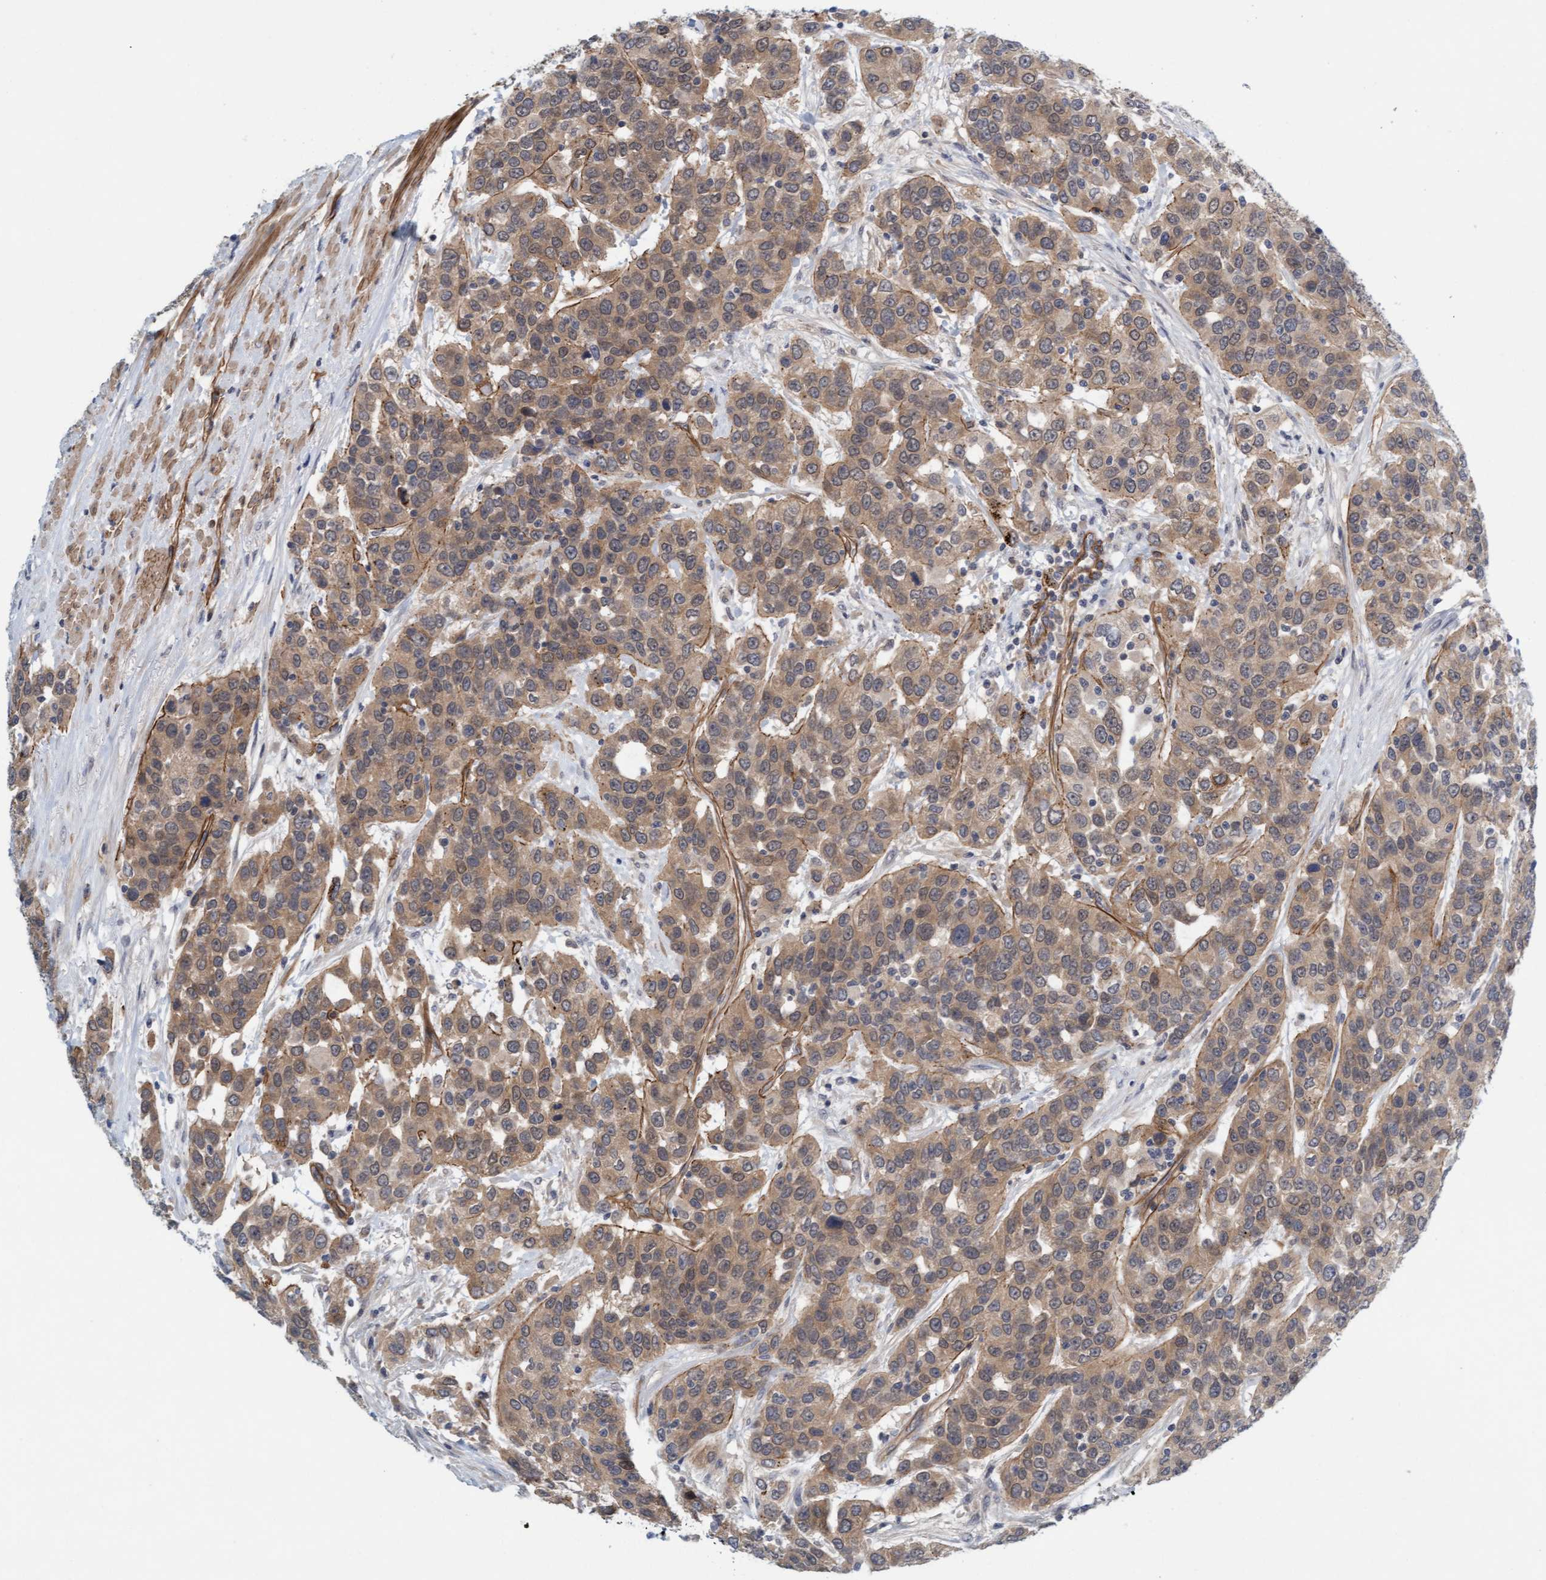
{"staining": {"intensity": "weak", "quantity": ">75%", "location": "cytoplasmic/membranous"}, "tissue": "urothelial cancer", "cell_type": "Tumor cells", "image_type": "cancer", "snomed": [{"axis": "morphology", "description": "Urothelial carcinoma, High grade"}, {"axis": "topography", "description": "Urinary bladder"}], "caption": "Weak cytoplasmic/membranous protein expression is present in approximately >75% of tumor cells in urothelial cancer. (DAB (3,3'-diaminobenzidine) IHC, brown staining for protein, blue staining for nuclei).", "gene": "TSTD2", "patient": {"sex": "female", "age": 80}}